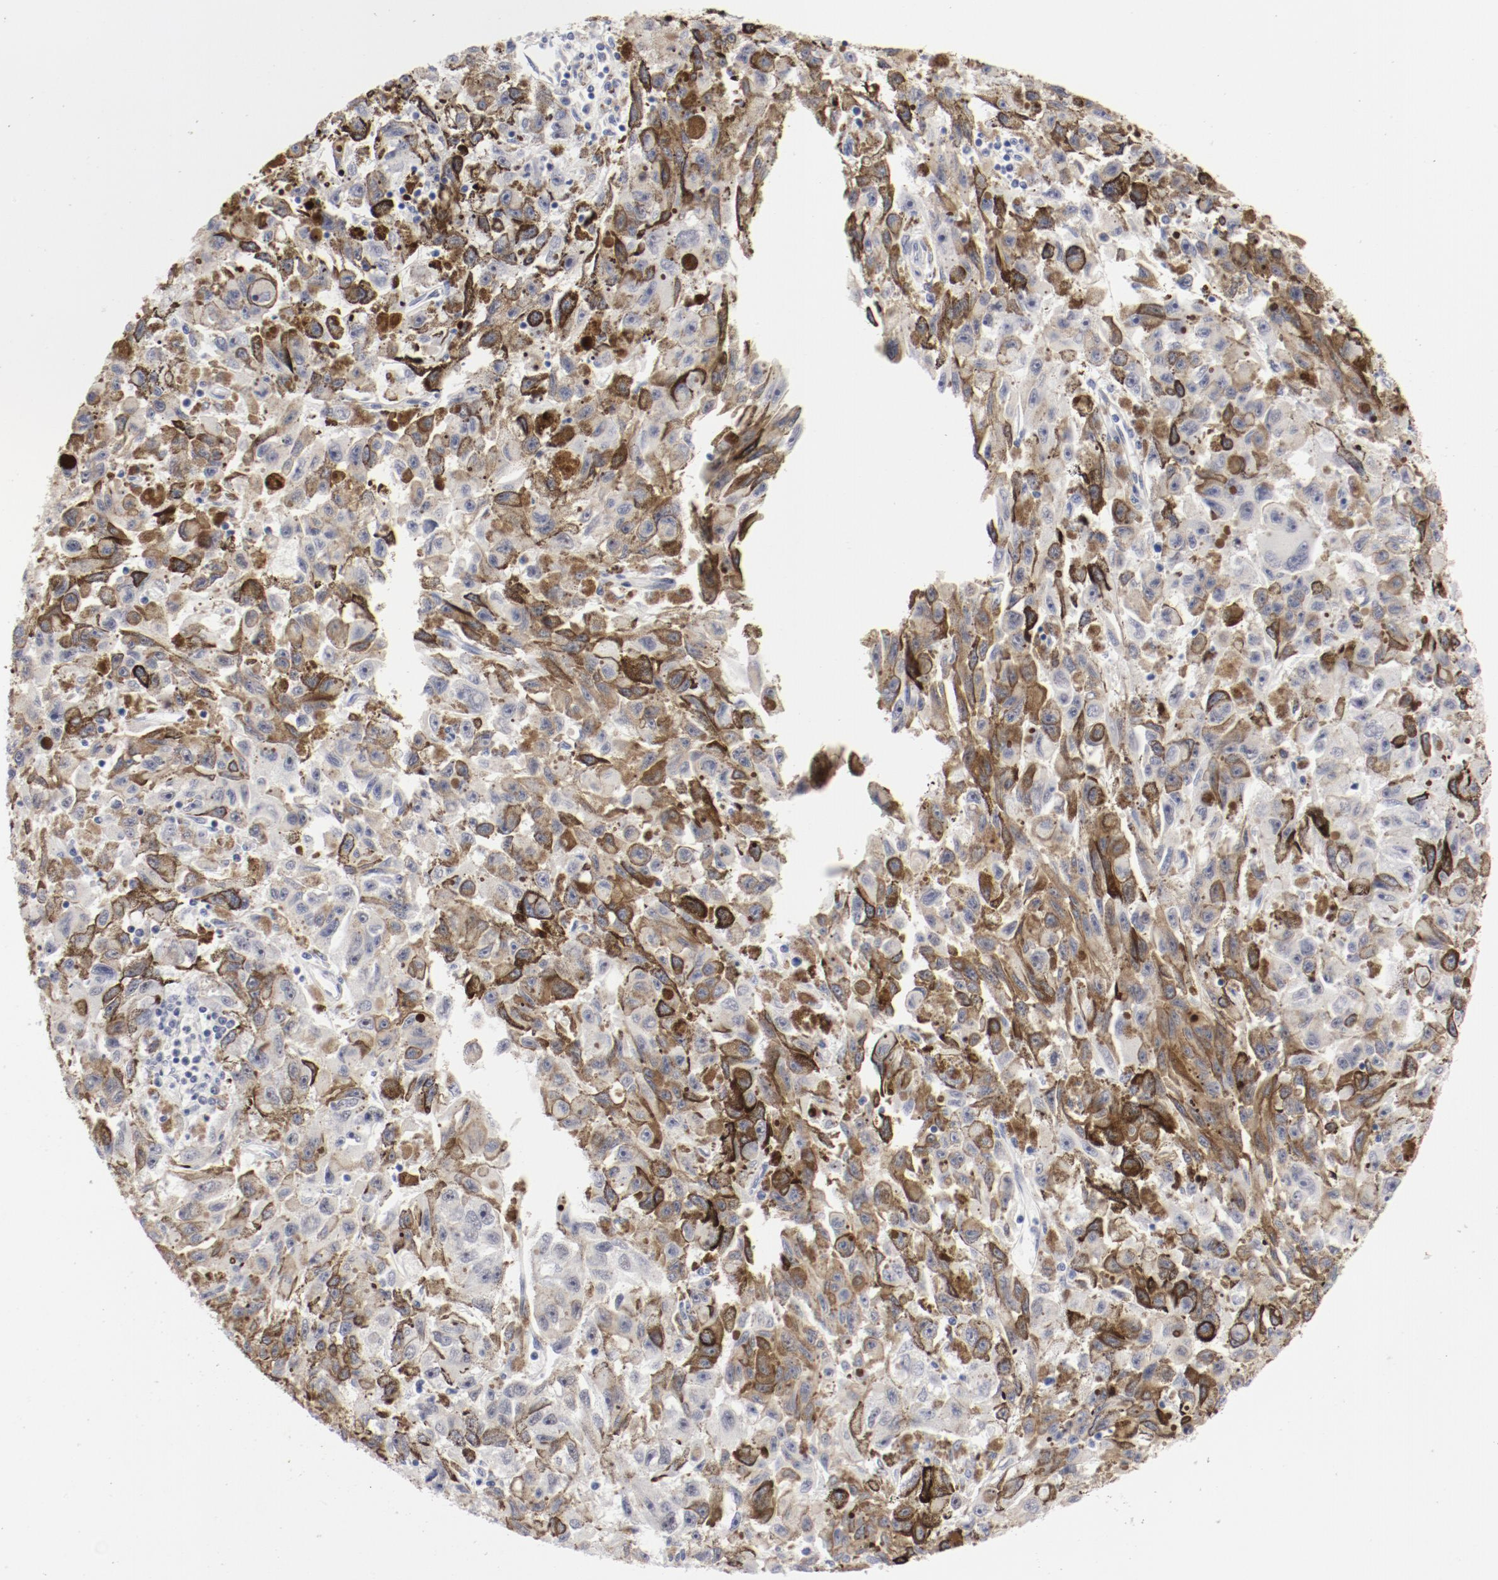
{"staining": {"intensity": "negative", "quantity": "none", "location": "none"}, "tissue": "melanoma", "cell_type": "Tumor cells", "image_type": "cancer", "snomed": [{"axis": "morphology", "description": "Malignant melanoma, NOS"}, {"axis": "topography", "description": "Skin"}], "caption": "Melanoma stained for a protein using immunohistochemistry displays no positivity tumor cells.", "gene": "FSCB", "patient": {"sex": "female", "age": 104}}